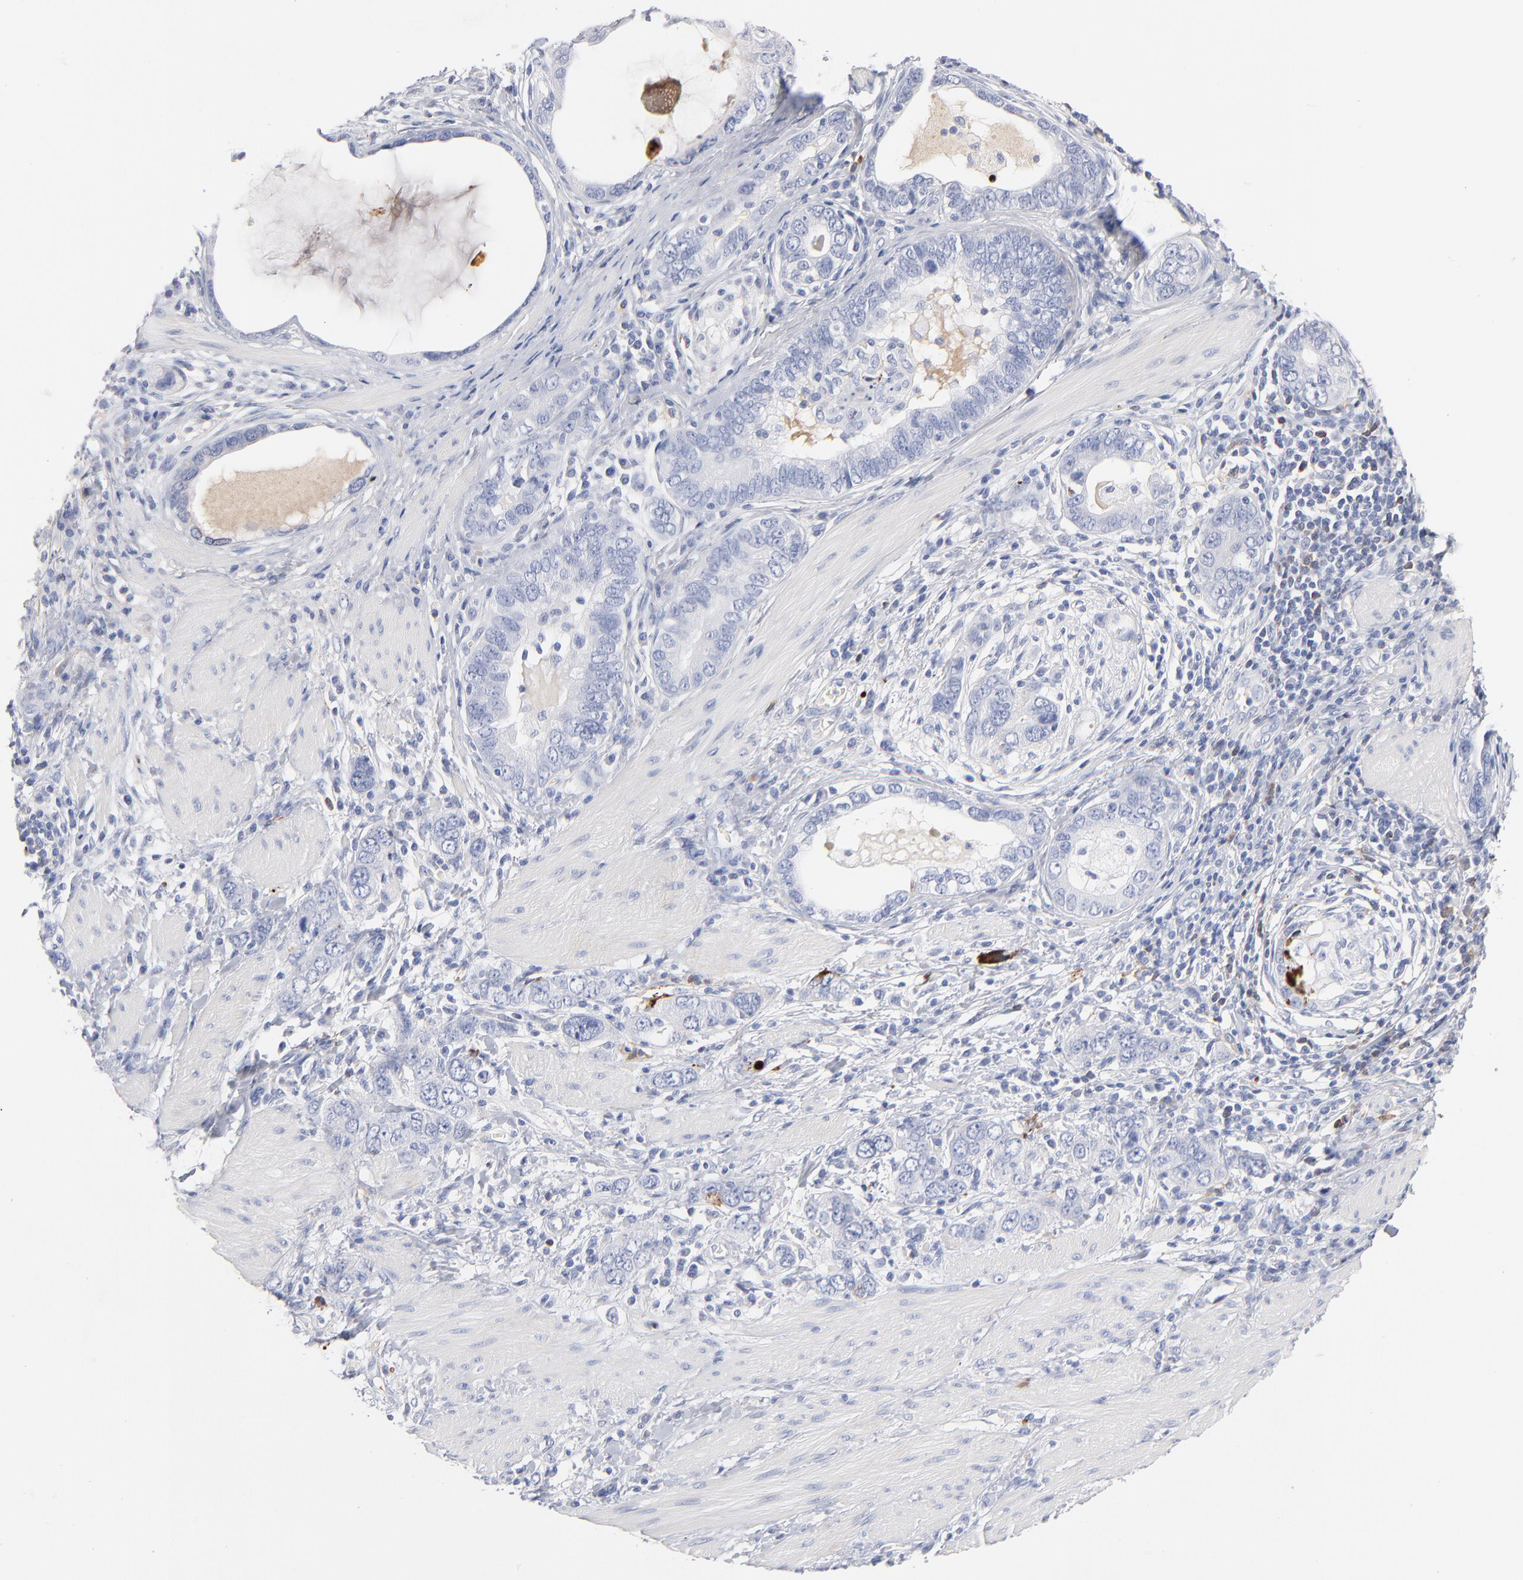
{"staining": {"intensity": "negative", "quantity": "none", "location": "none"}, "tissue": "stomach cancer", "cell_type": "Tumor cells", "image_type": "cancer", "snomed": [{"axis": "morphology", "description": "Adenocarcinoma, NOS"}, {"axis": "topography", "description": "Stomach, lower"}], "caption": "Stomach cancer (adenocarcinoma) was stained to show a protein in brown. There is no significant staining in tumor cells.", "gene": "APOH", "patient": {"sex": "female", "age": 93}}